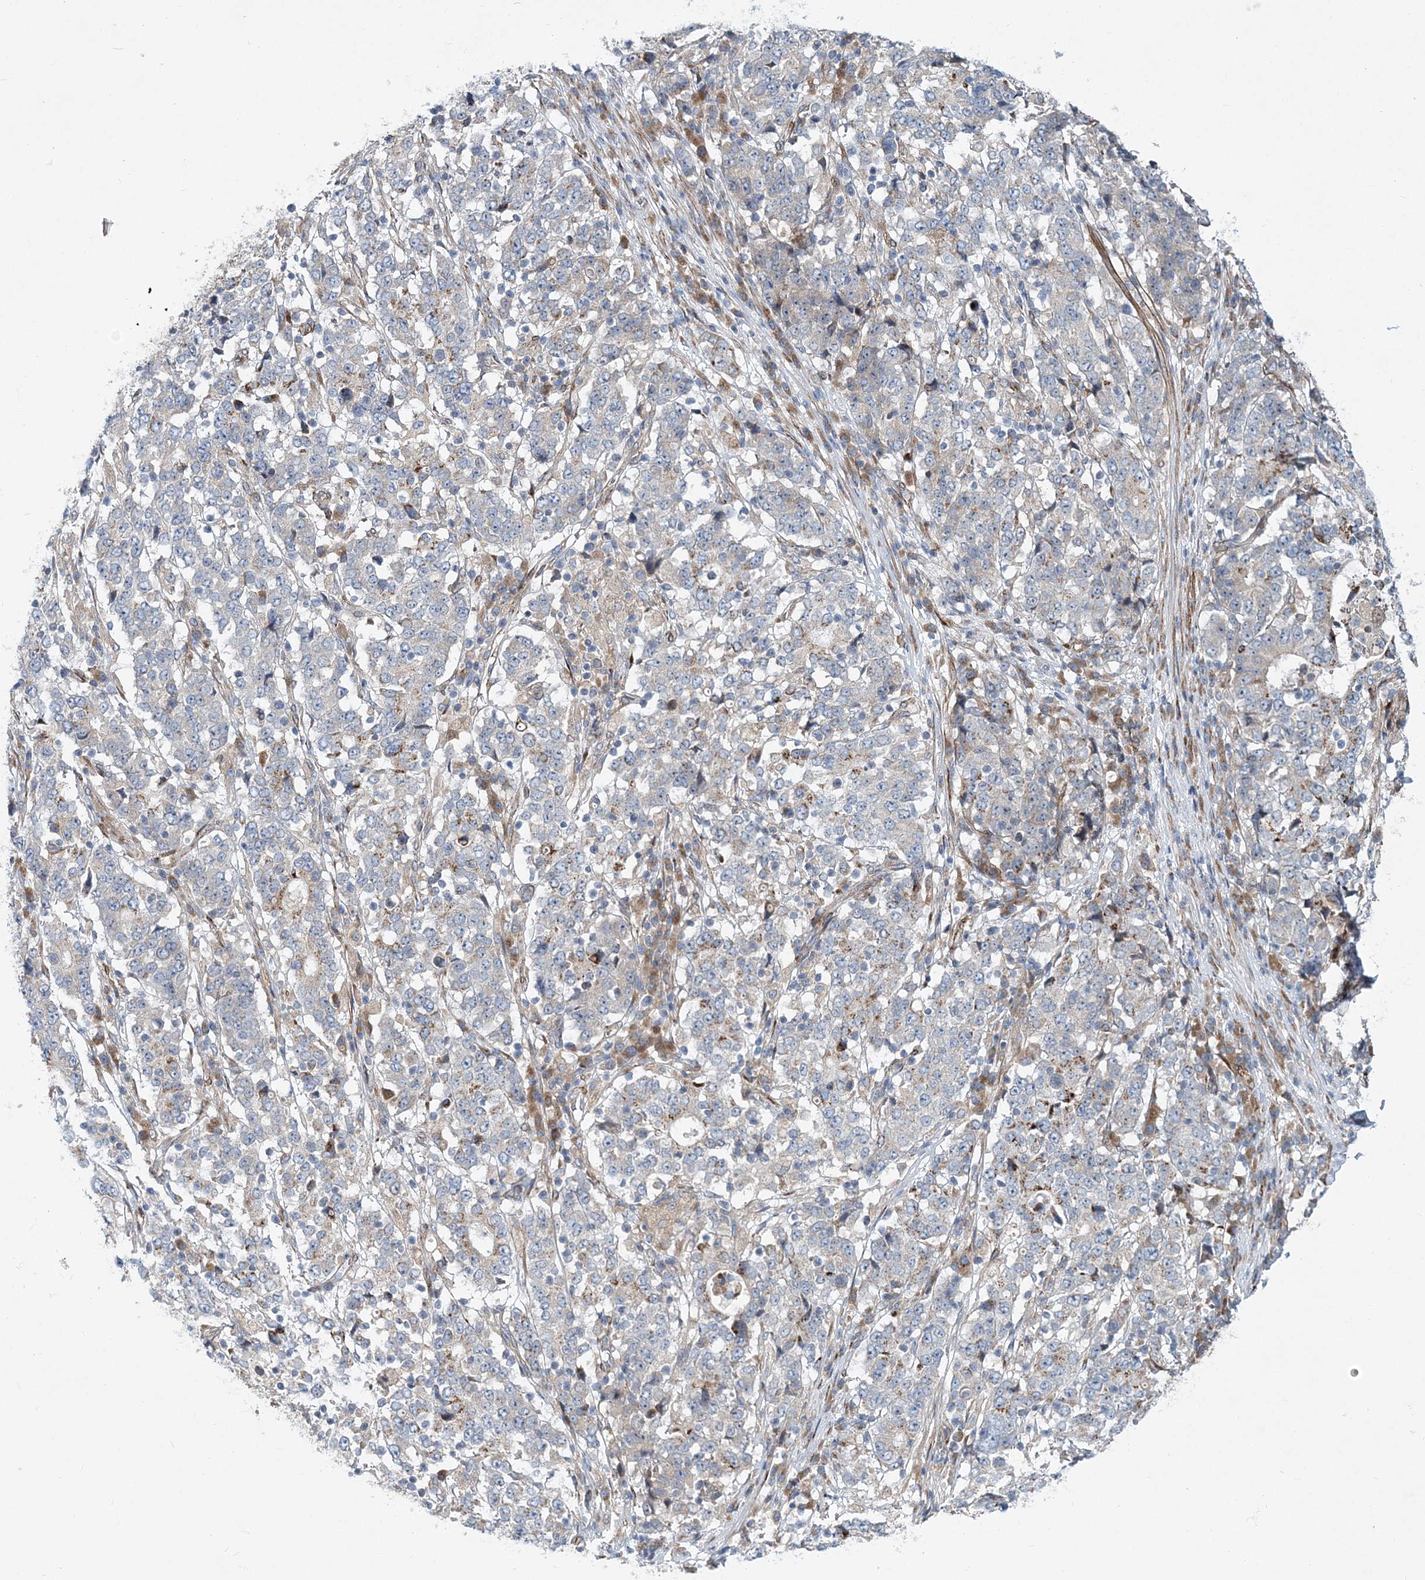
{"staining": {"intensity": "strong", "quantity": "<25%", "location": "cytoplasmic/membranous"}, "tissue": "stomach cancer", "cell_type": "Tumor cells", "image_type": "cancer", "snomed": [{"axis": "morphology", "description": "Adenocarcinoma, NOS"}, {"axis": "topography", "description": "Stomach"}], "caption": "This image displays IHC staining of human stomach adenocarcinoma, with medium strong cytoplasmic/membranous staining in approximately <25% of tumor cells.", "gene": "NBAS", "patient": {"sex": "male", "age": 59}}